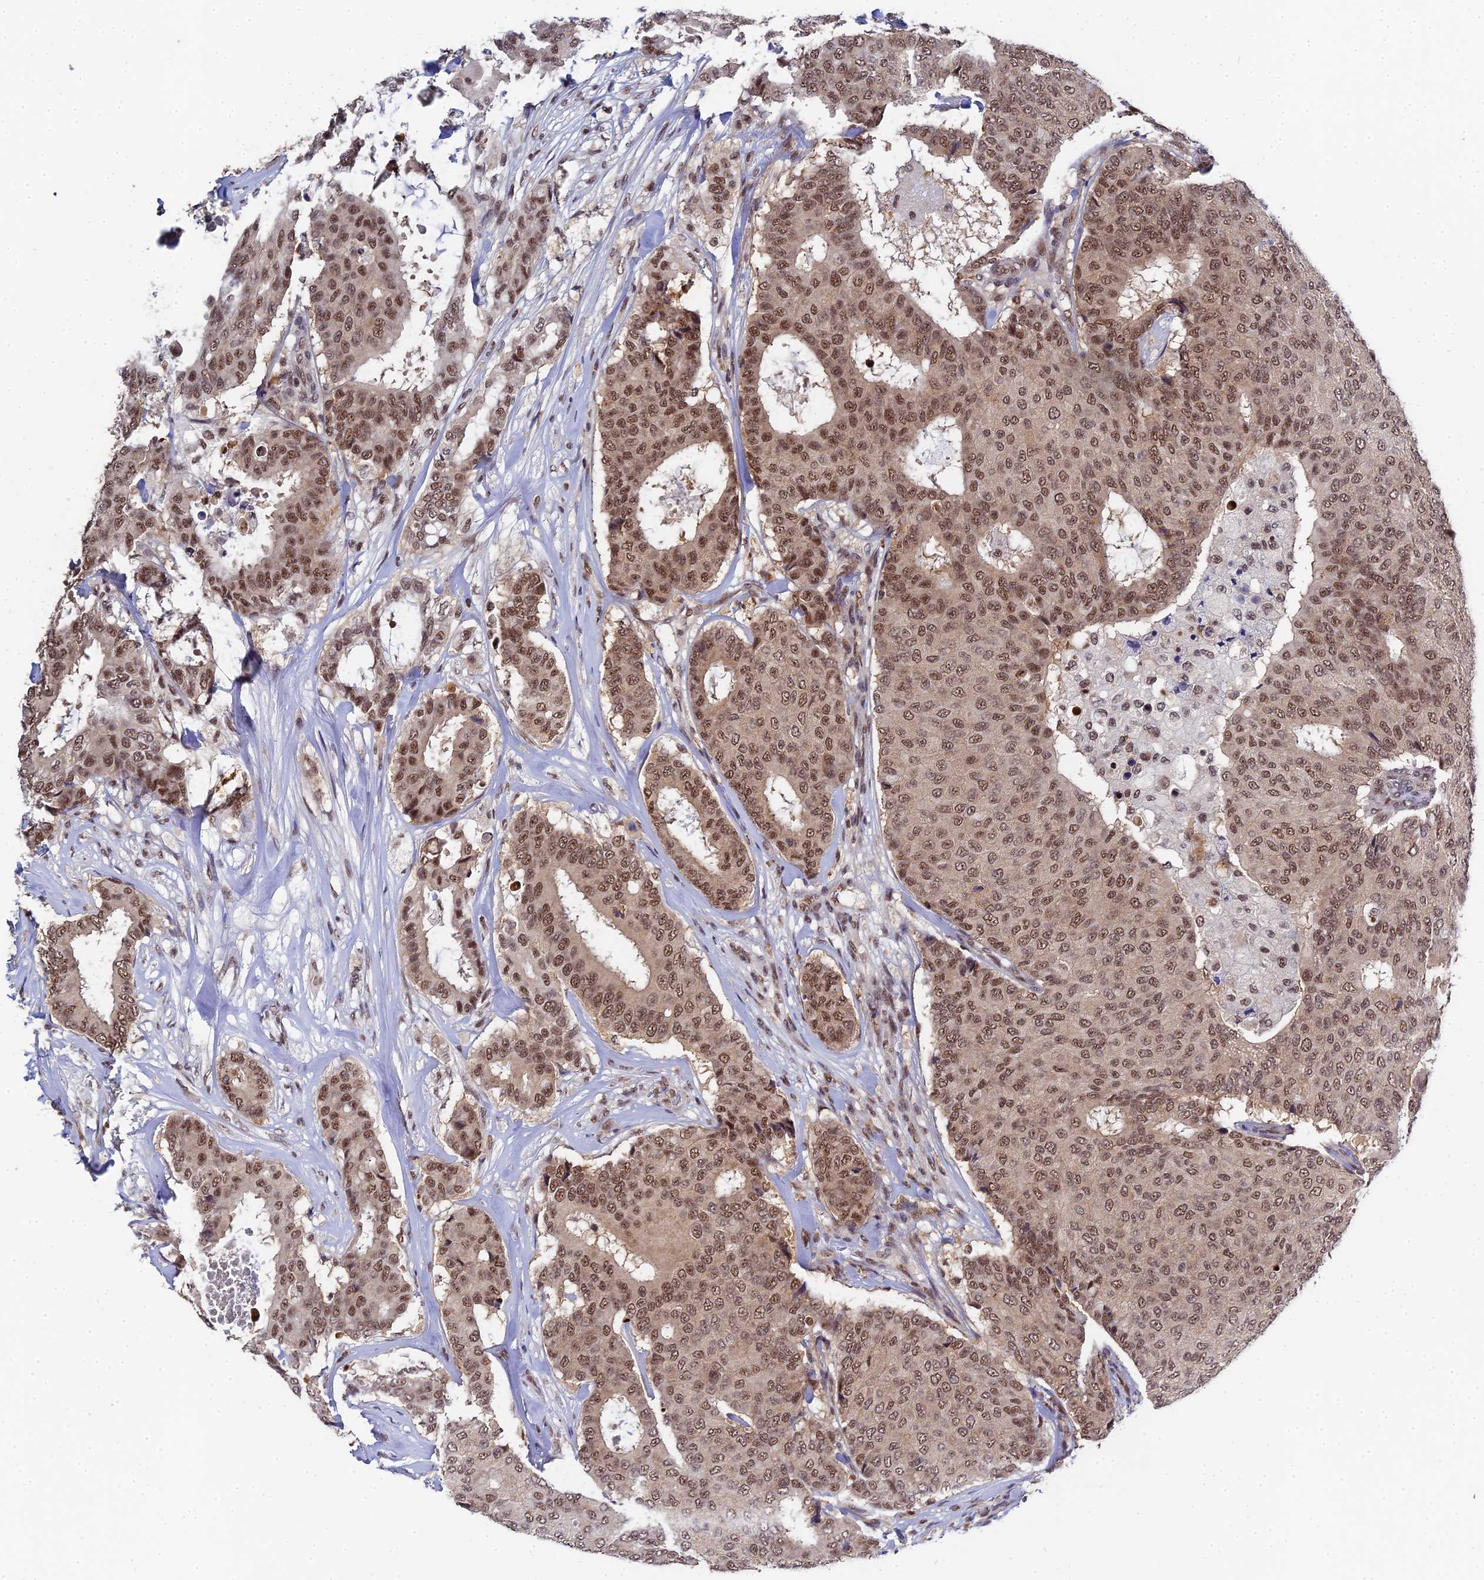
{"staining": {"intensity": "moderate", "quantity": ">75%", "location": "nuclear"}, "tissue": "breast cancer", "cell_type": "Tumor cells", "image_type": "cancer", "snomed": [{"axis": "morphology", "description": "Duct carcinoma"}, {"axis": "topography", "description": "Breast"}], "caption": "Protein analysis of breast cancer tissue demonstrates moderate nuclear positivity in approximately >75% of tumor cells.", "gene": "MAGOHB", "patient": {"sex": "female", "age": 75}}